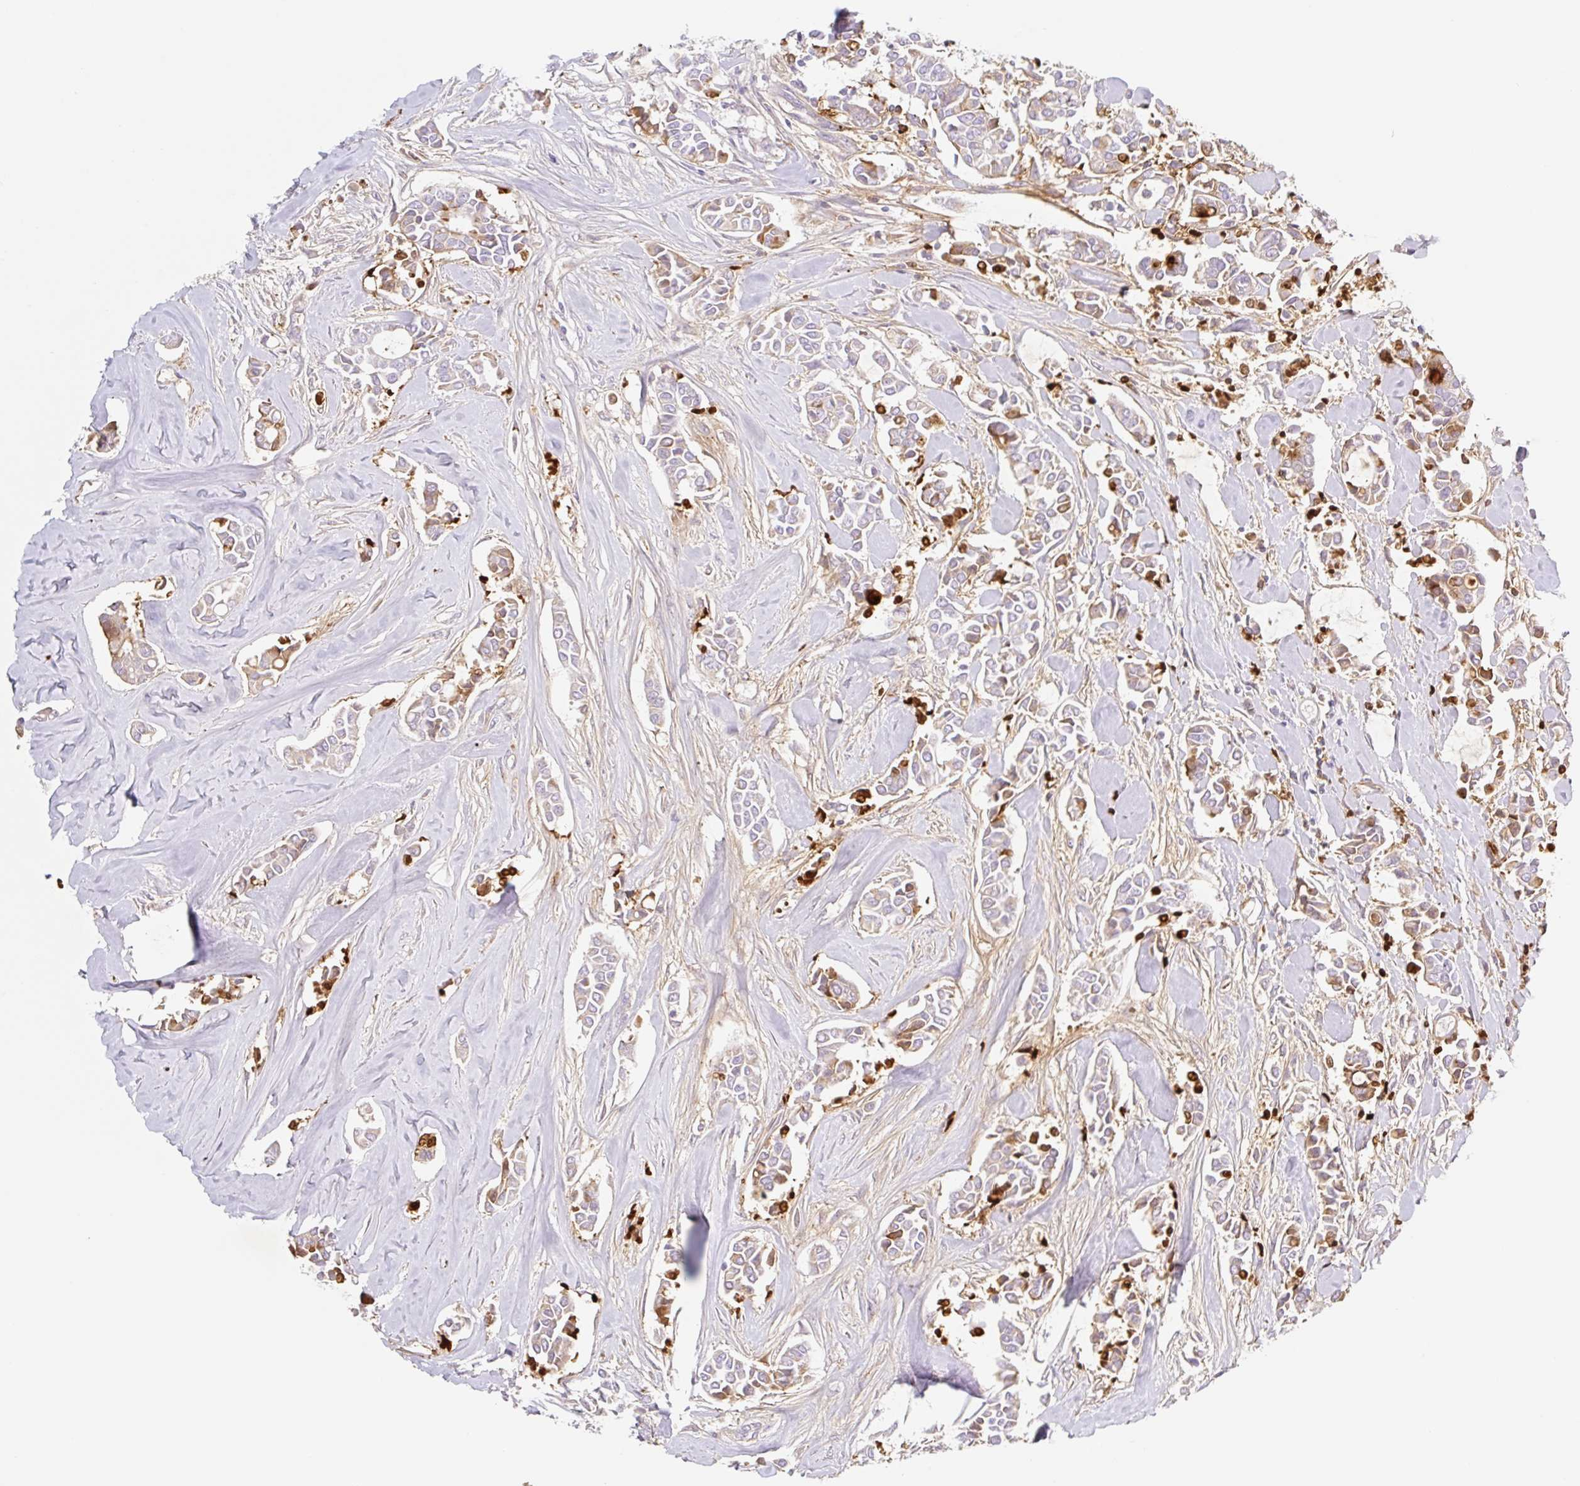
{"staining": {"intensity": "moderate", "quantity": "25%-75%", "location": "cytoplasmic/membranous"}, "tissue": "breast cancer", "cell_type": "Tumor cells", "image_type": "cancer", "snomed": [{"axis": "morphology", "description": "Duct carcinoma"}, {"axis": "topography", "description": "Breast"}], "caption": "Immunohistochemistry (IHC) (DAB (3,3'-diaminobenzidine)) staining of human breast cancer demonstrates moderate cytoplasmic/membranous protein staining in approximately 25%-75% of tumor cells.", "gene": "CLEC3A", "patient": {"sex": "female", "age": 84}}